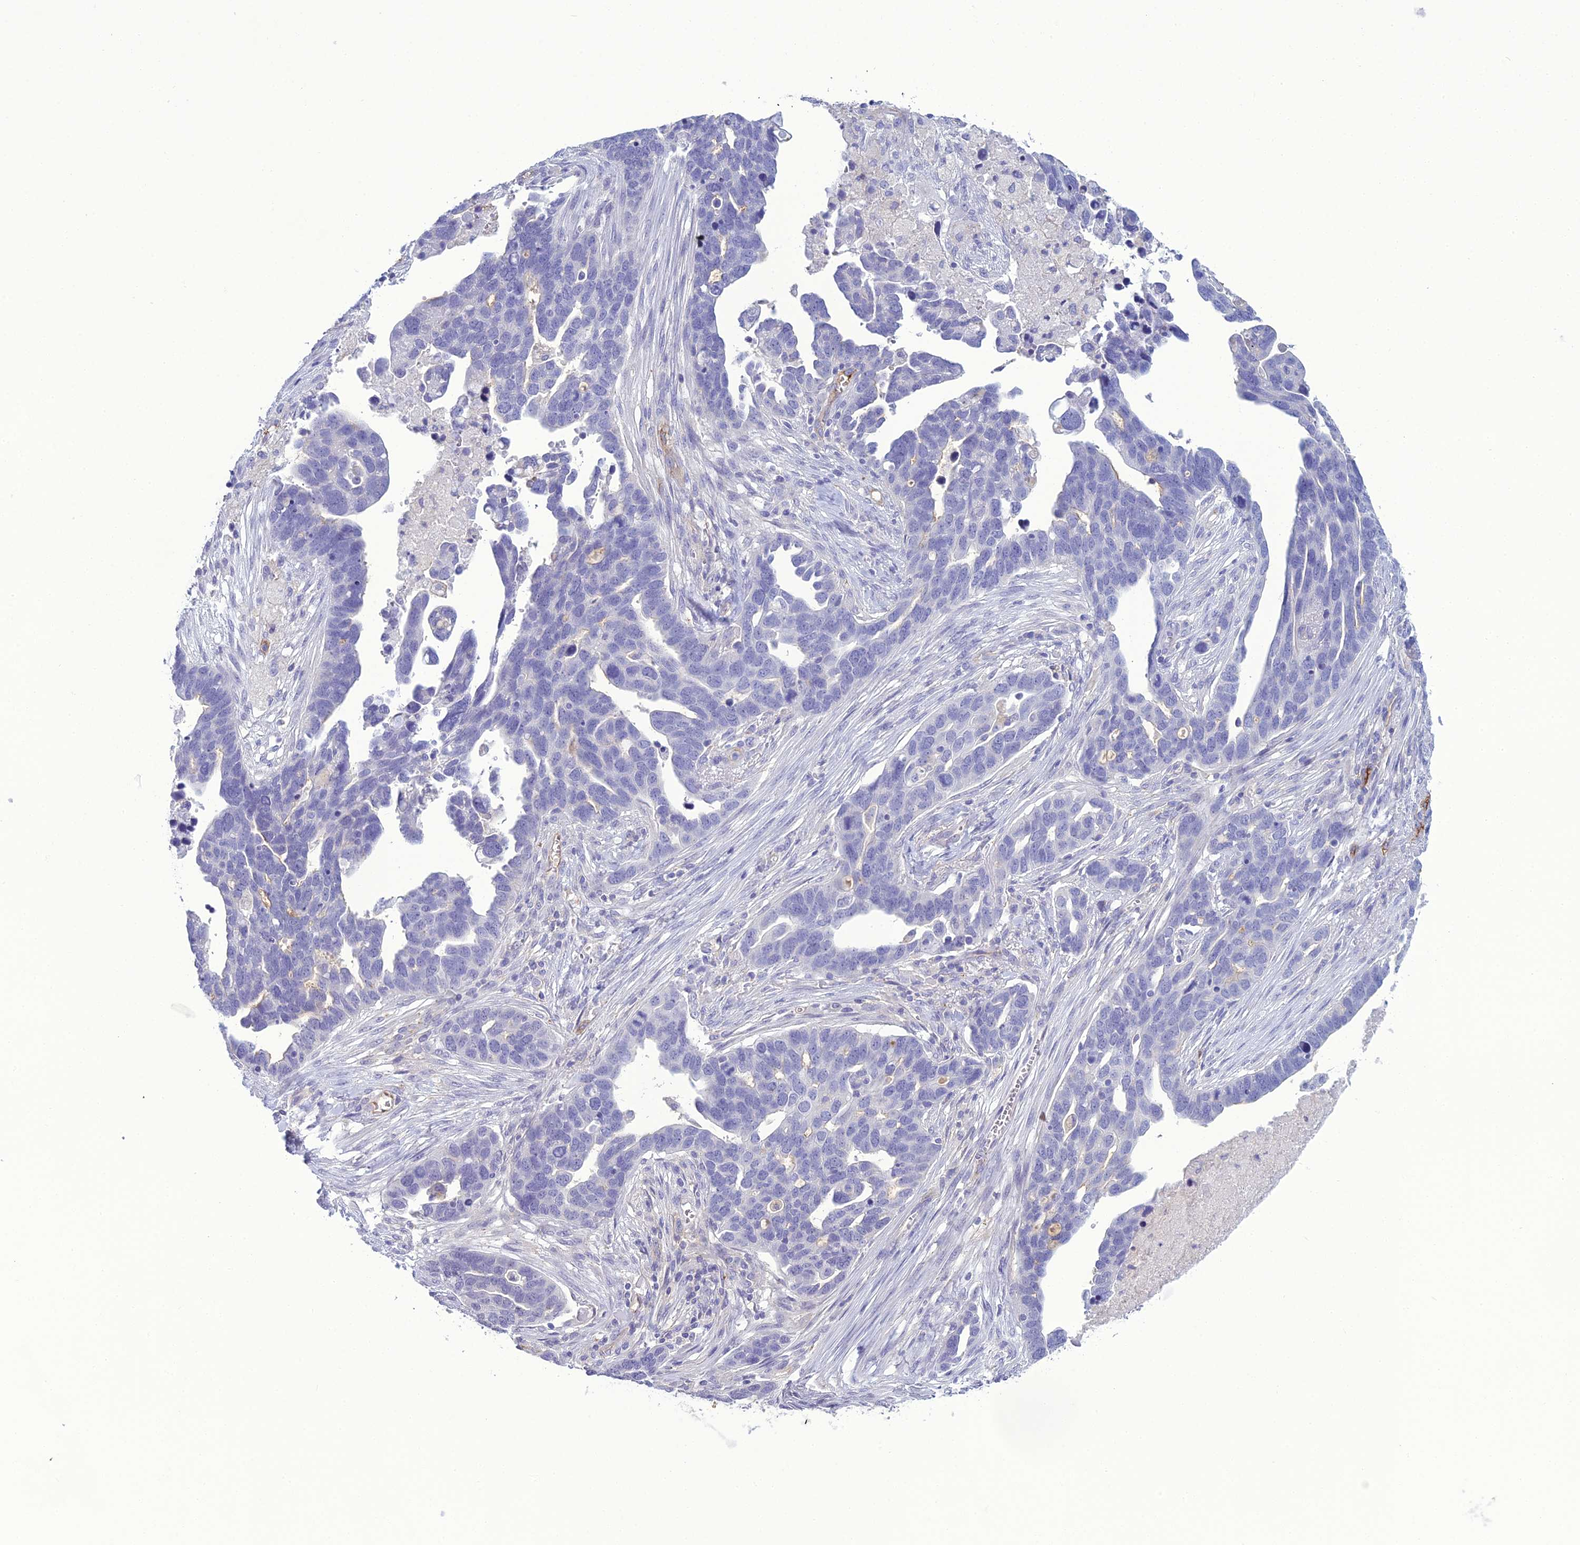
{"staining": {"intensity": "negative", "quantity": "none", "location": "none"}, "tissue": "ovarian cancer", "cell_type": "Tumor cells", "image_type": "cancer", "snomed": [{"axis": "morphology", "description": "Cystadenocarcinoma, serous, NOS"}, {"axis": "topography", "description": "Ovary"}], "caption": "Immunohistochemical staining of serous cystadenocarcinoma (ovarian) exhibits no significant expression in tumor cells.", "gene": "ACE", "patient": {"sex": "female", "age": 54}}